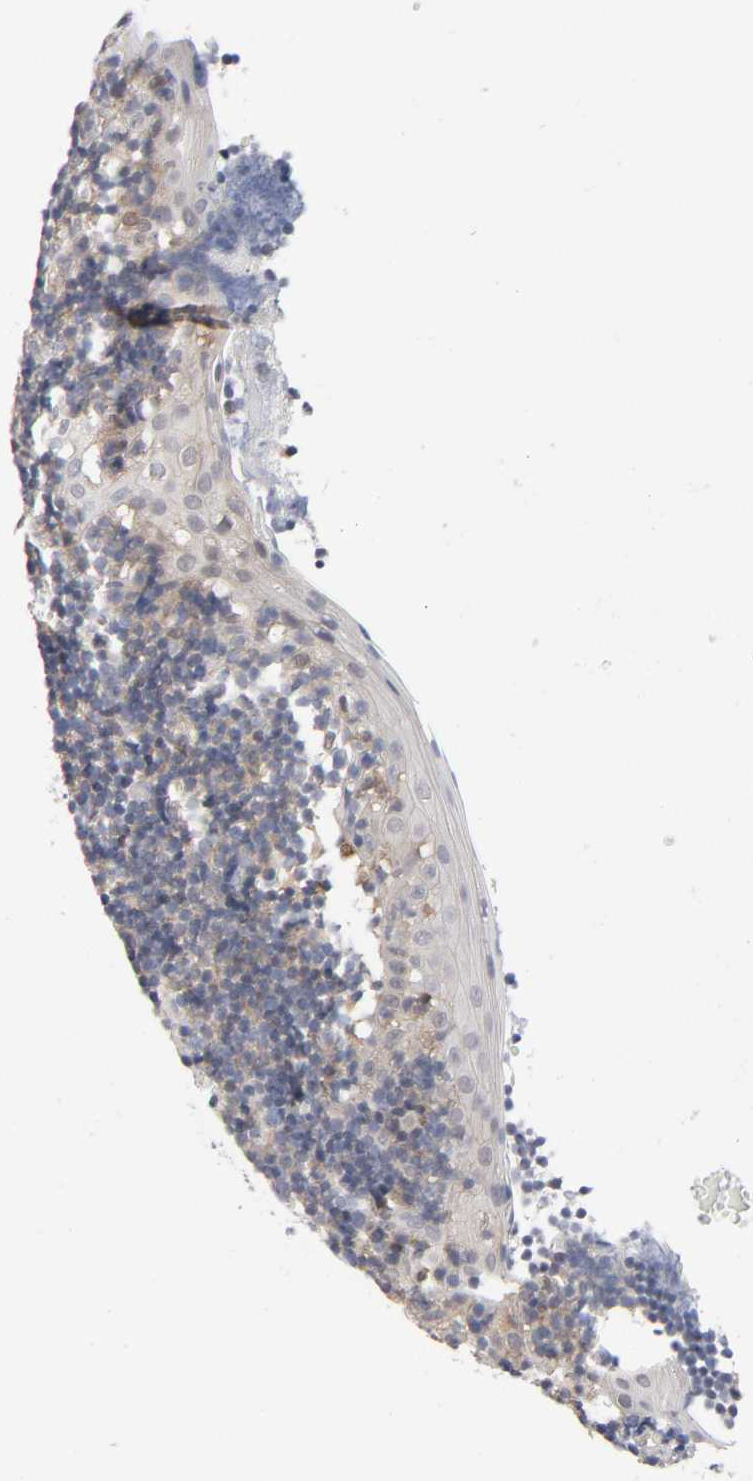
{"staining": {"intensity": "weak", "quantity": "25%-75%", "location": "cytoplasmic/membranous"}, "tissue": "tonsil", "cell_type": "Germinal center cells", "image_type": "normal", "snomed": [{"axis": "morphology", "description": "Normal tissue, NOS"}, {"axis": "topography", "description": "Tonsil"}], "caption": "Protein expression analysis of benign human tonsil reveals weak cytoplasmic/membranous expression in approximately 25%-75% of germinal center cells. The protein is shown in brown color, while the nuclei are stained blue.", "gene": "PTEN", "patient": {"sex": "female", "age": 40}}